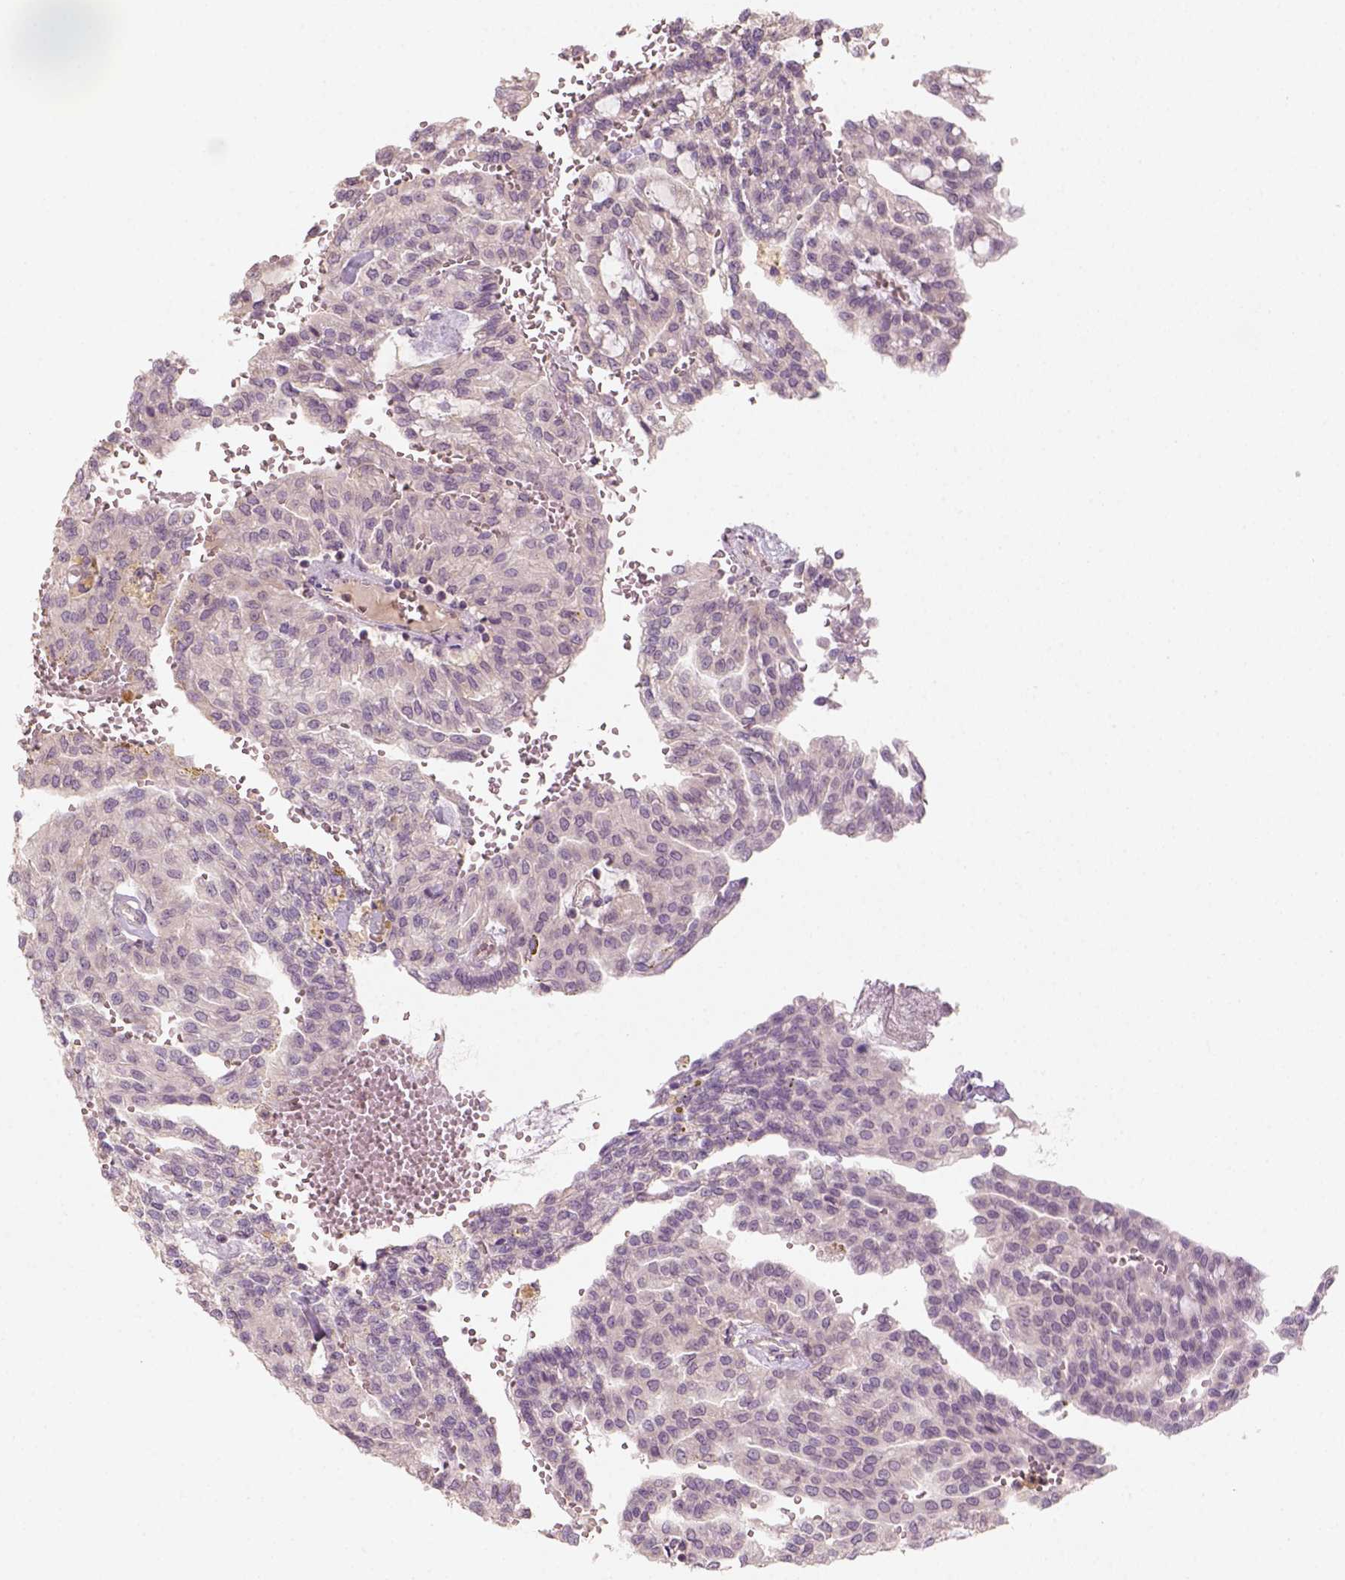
{"staining": {"intensity": "negative", "quantity": "none", "location": "none"}, "tissue": "renal cancer", "cell_type": "Tumor cells", "image_type": "cancer", "snomed": [{"axis": "morphology", "description": "Adenocarcinoma, NOS"}, {"axis": "topography", "description": "Kidney"}], "caption": "High power microscopy image of an IHC photomicrograph of renal cancer, revealing no significant positivity in tumor cells.", "gene": "AQP9", "patient": {"sex": "male", "age": 63}}